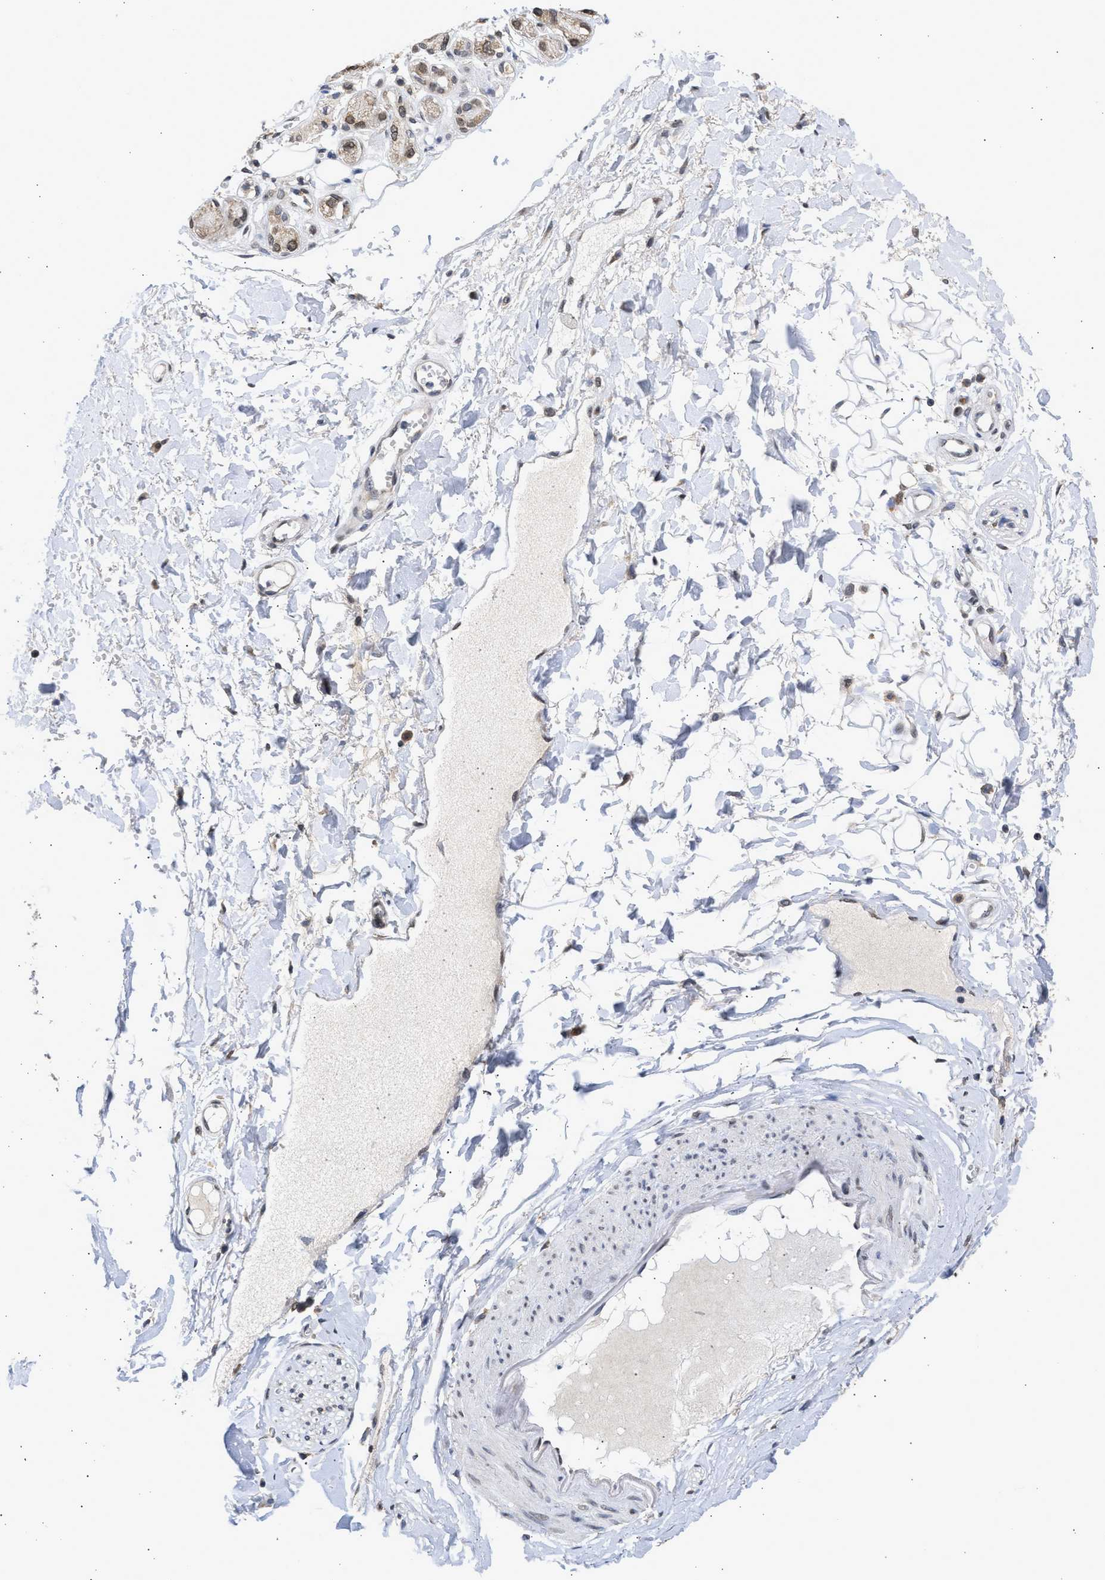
{"staining": {"intensity": "negative", "quantity": "none", "location": "none"}, "tissue": "adipose tissue", "cell_type": "Adipocytes", "image_type": "normal", "snomed": [{"axis": "morphology", "description": "Normal tissue, NOS"}, {"axis": "morphology", "description": "Inflammation, NOS"}, {"axis": "topography", "description": "Salivary gland"}, {"axis": "topography", "description": "Peripheral nerve tissue"}], "caption": "The immunohistochemistry (IHC) micrograph has no significant staining in adipocytes of adipose tissue.", "gene": "NUP35", "patient": {"sex": "female", "age": 75}}